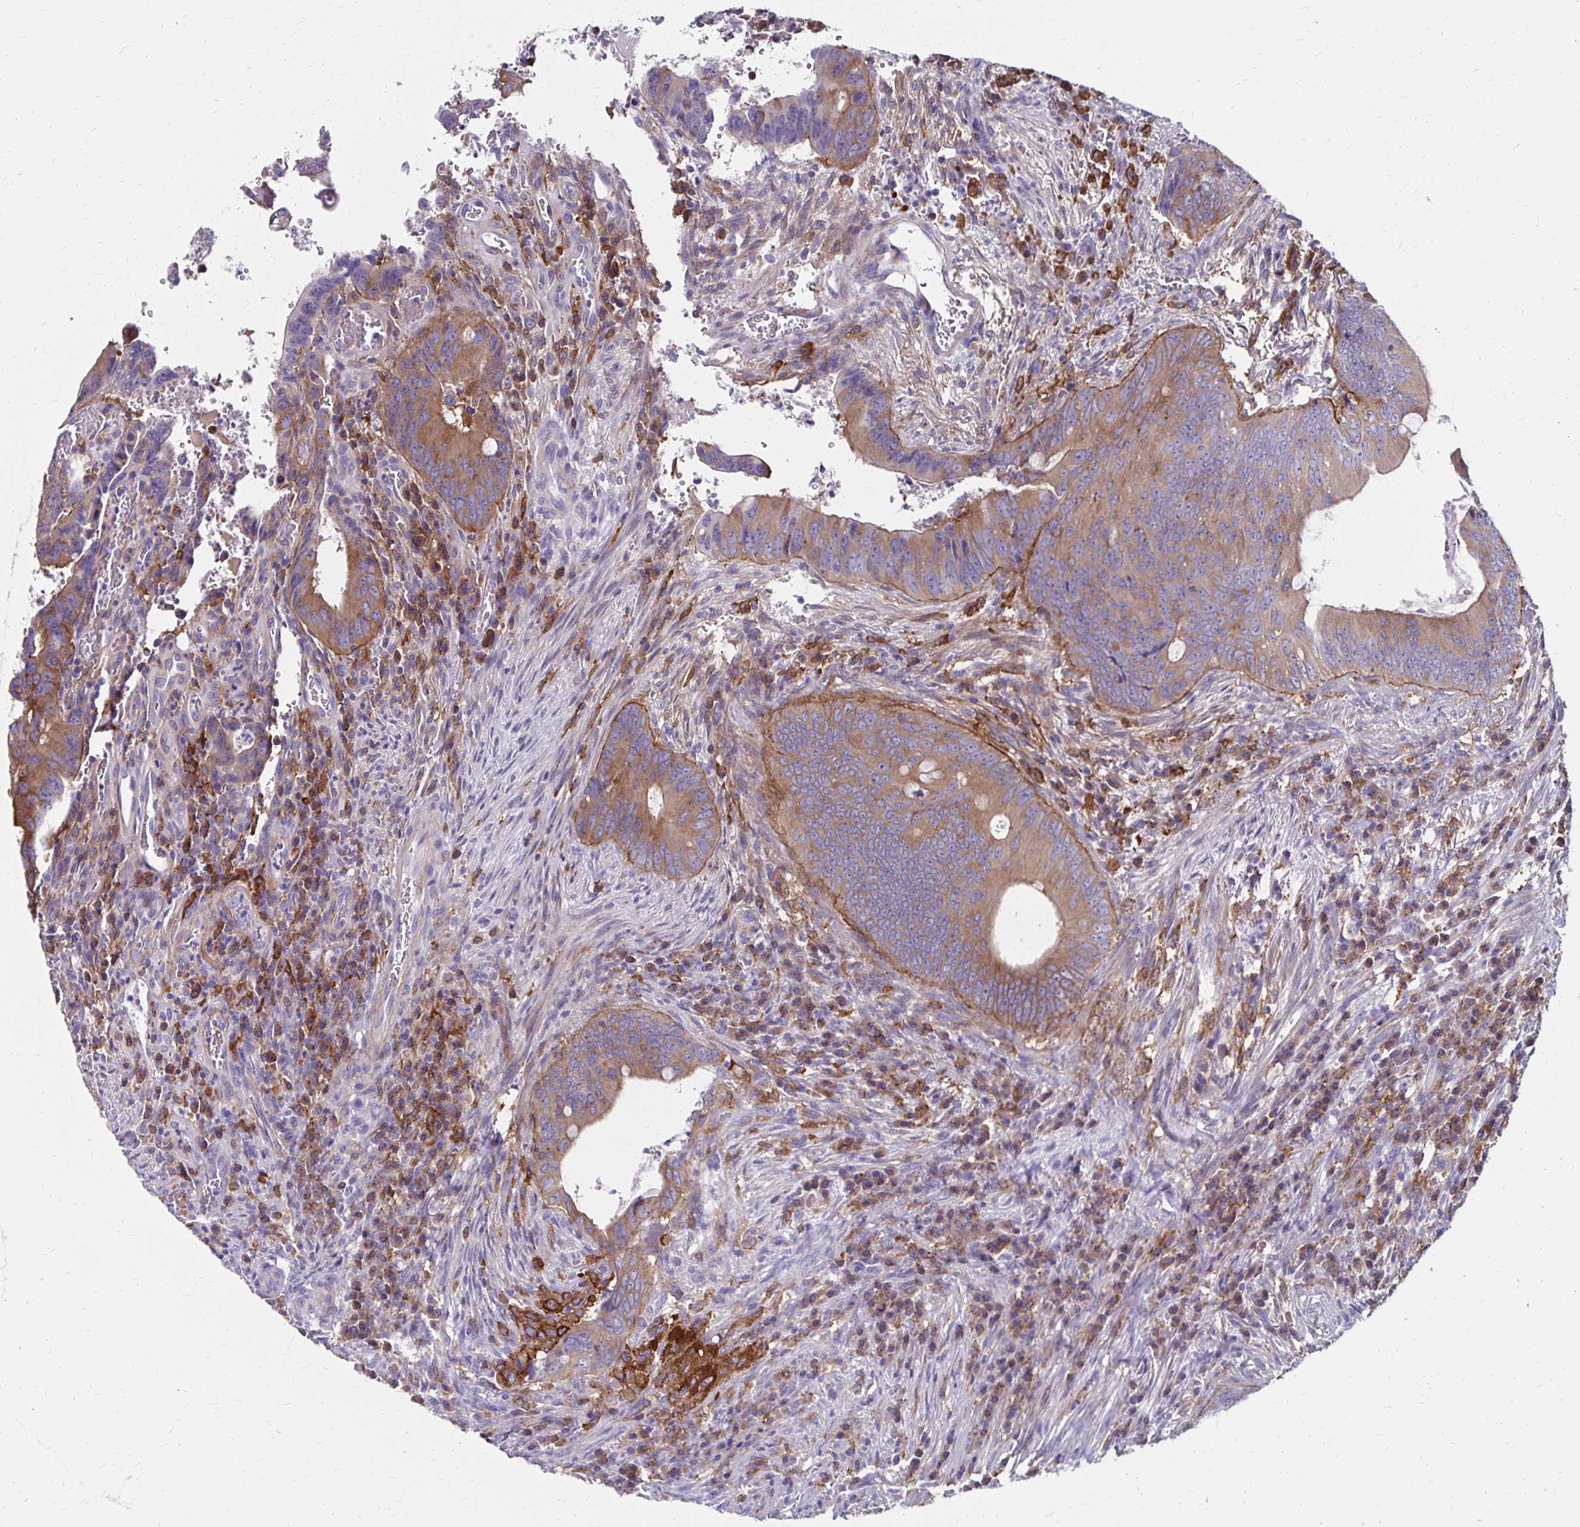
{"staining": {"intensity": "moderate", "quantity": ">75%", "location": "cytoplasmic/membranous"}, "tissue": "colorectal cancer", "cell_type": "Tumor cells", "image_type": "cancer", "snomed": [{"axis": "morphology", "description": "Adenocarcinoma, NOS"}, {"axis": "topography", "description": "Colon"}], "caption": "Immunohistochemical staining of colorectal adenocarcinoma displays medium levels of moderate cytoplasmic/membranous protein positivity in approximately >75% of tumor cells.", "gene": "TNS3", "patient": {"sex": "female", "age": 74}}